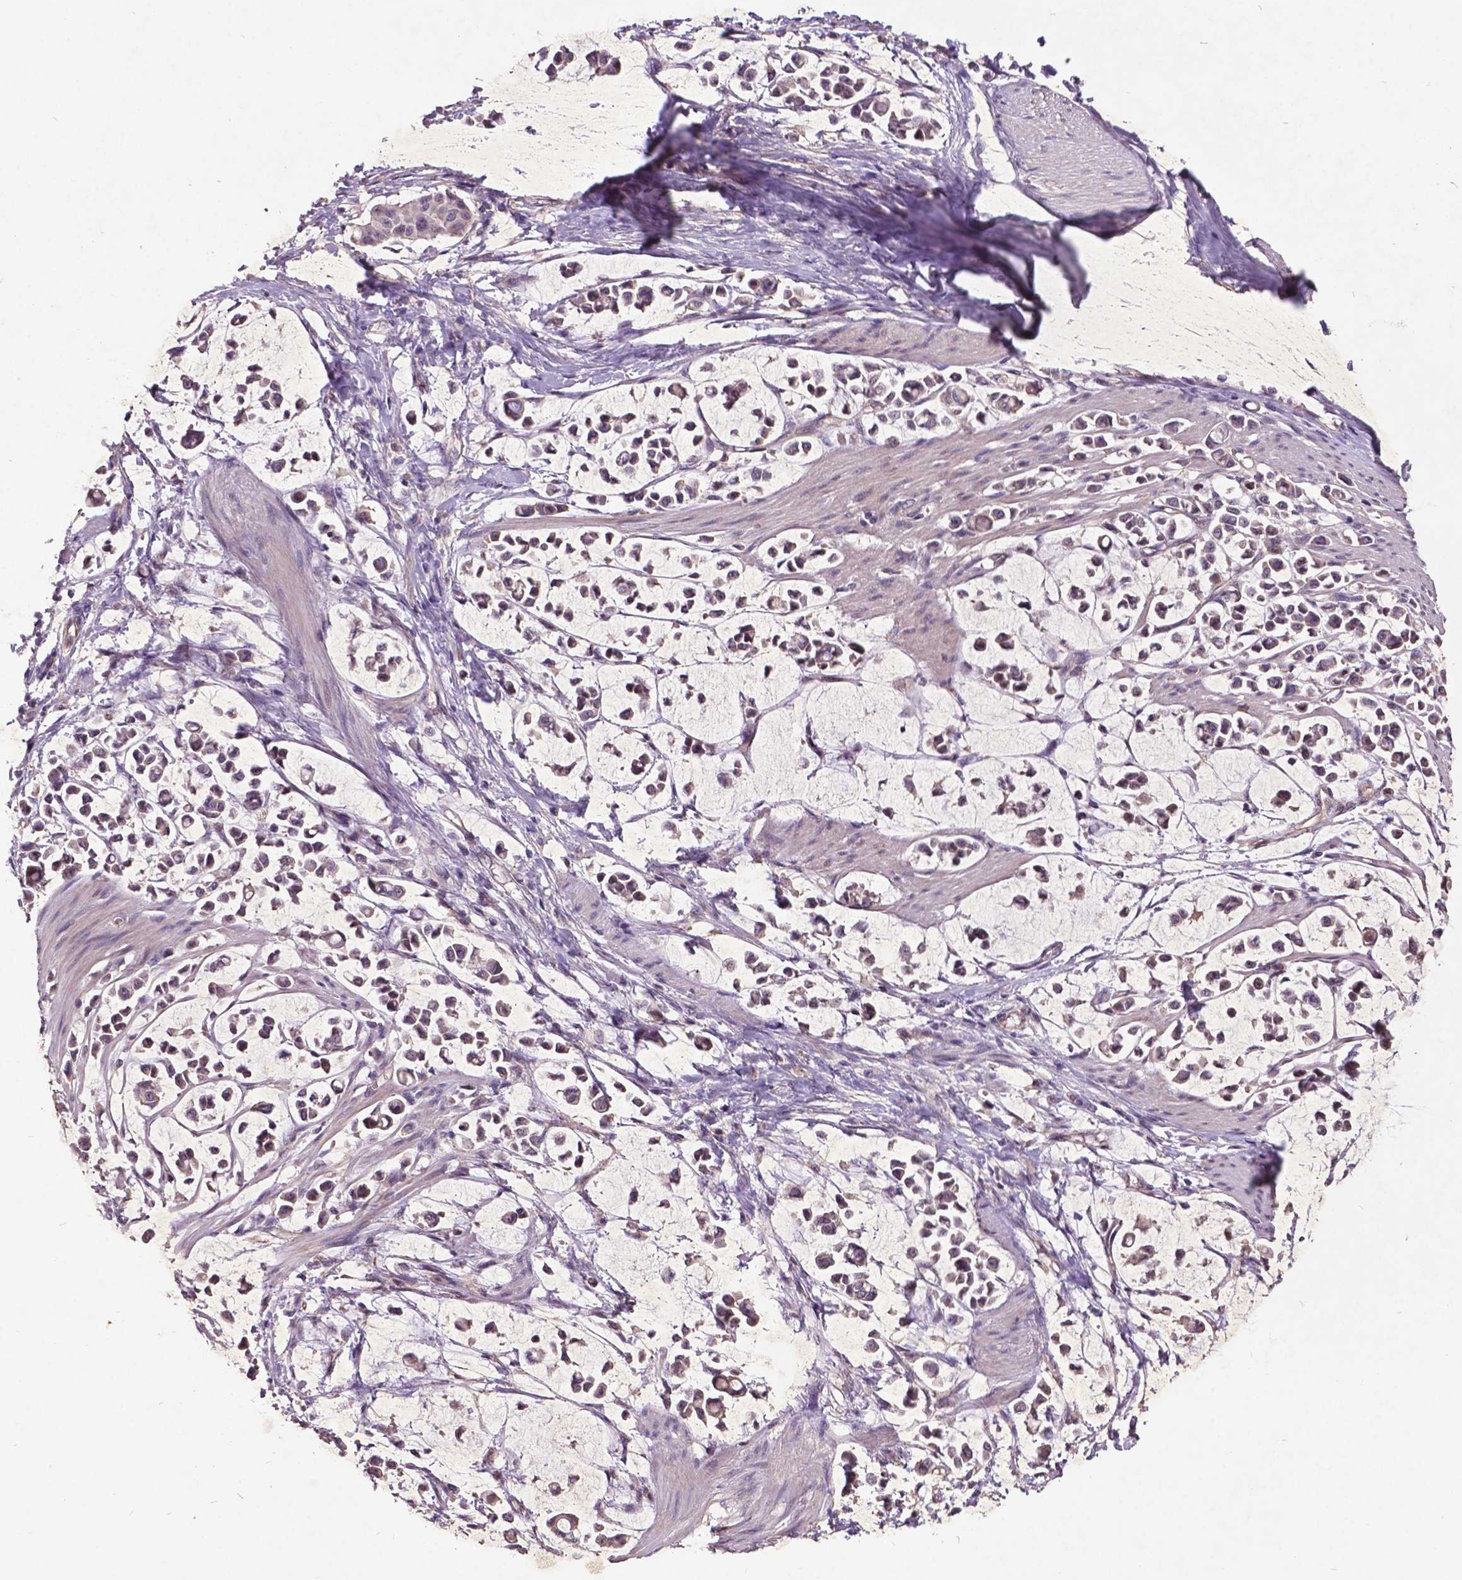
{"staining": {"intensity": "negative", "quantity": "none", "location": "none"}, "tissue": "stomach cancer", "cell_type": "Tumor cells", "image_type": "cancer", "snomed": [{"axis": "morphology", "description": "Adenocarcinoma, NOS"}, {"axis": "topography", "description": "Stomach"}], "caption": "Image shows no protein staining in tumor cells of adenocarcinoma (stomach) tissue. (DAB immunohistochemistry with hematoxylin counter stain).", "gene": "AP1S3", "patient": {"sex": "male", "age": 82}}